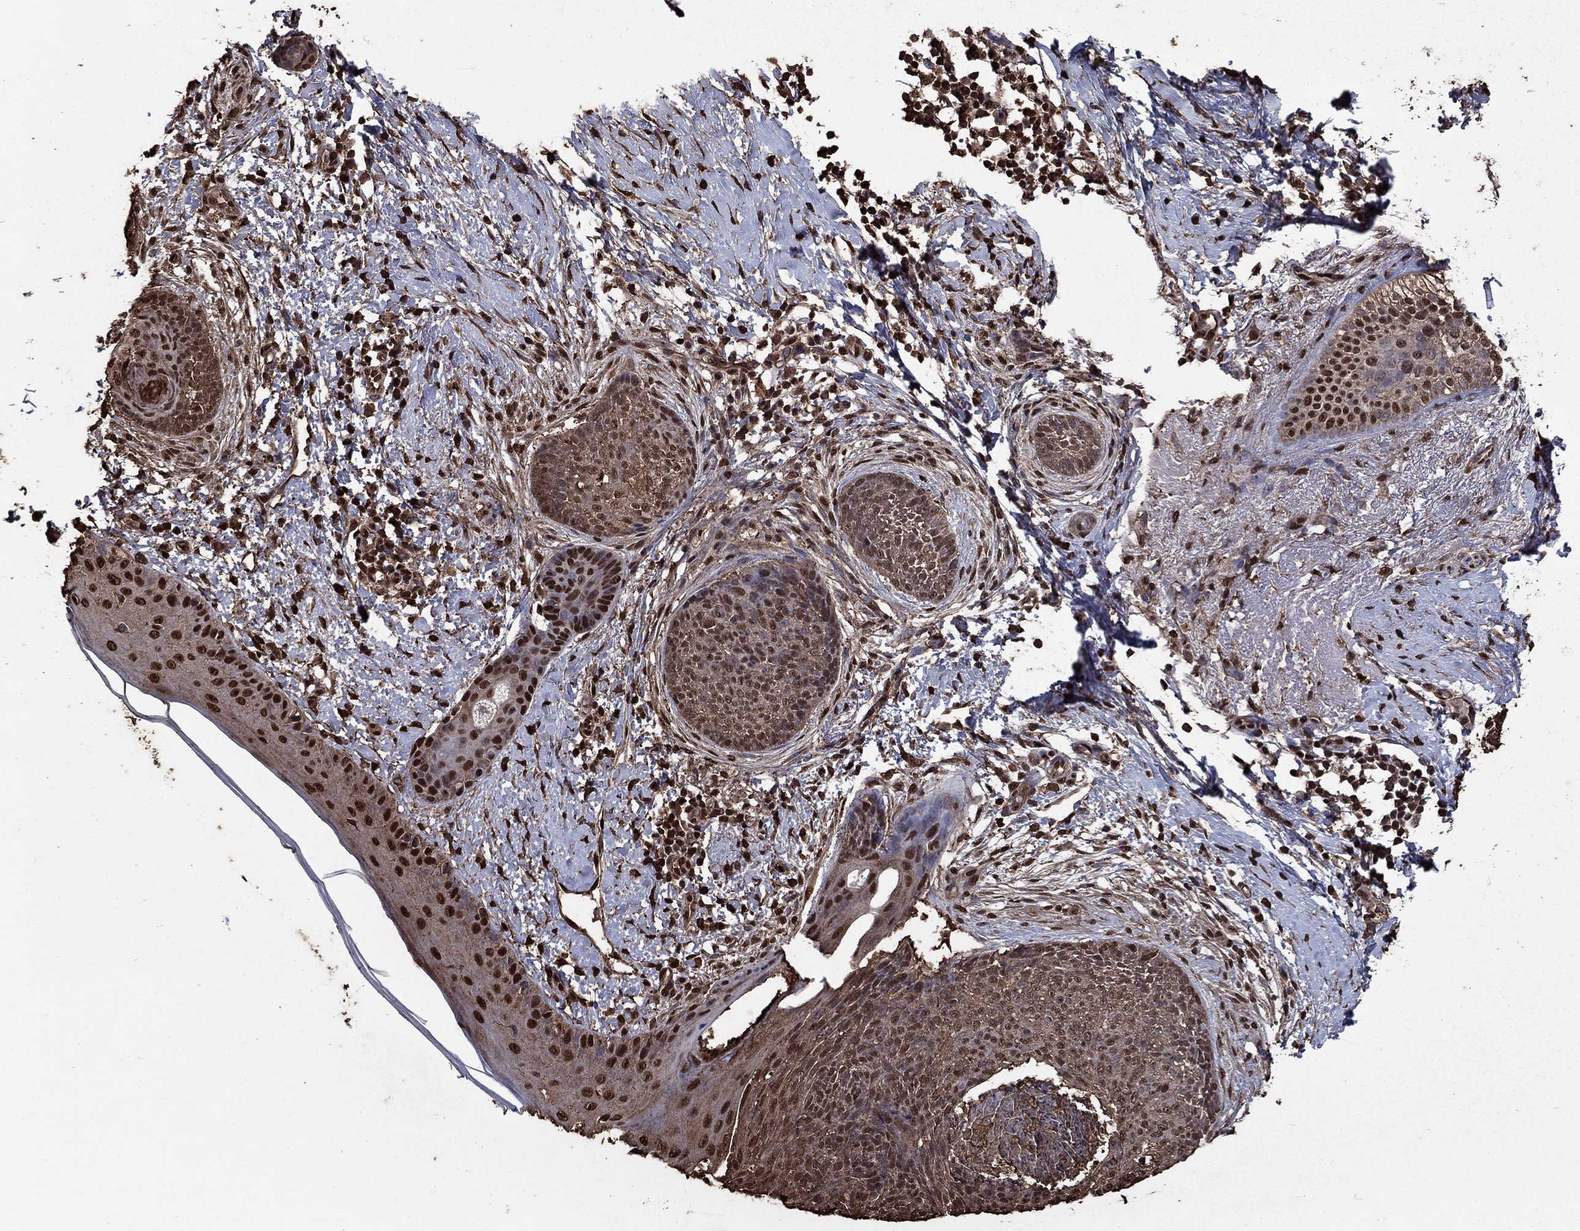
{"staining": {"intensity": "moderate", "quantity": ">75%", "location": "nuclear"}, "tissue": "skin cancer", "cell_type": "Tumor cells", "image_type": "cancer", "snomed": [{"axis": "morphology", "description": "Basal cell carcinoma"}, {"axis": "topography", "description": "Skin"}], "caption": "DAB immunohistochemical staining of basal cell carcinoma (skin) reveals moderate nuclear protein staining in about >75% of tumor cells.", "gene": "GAPDH", "patient": {"sex": "female", "age": 65}}